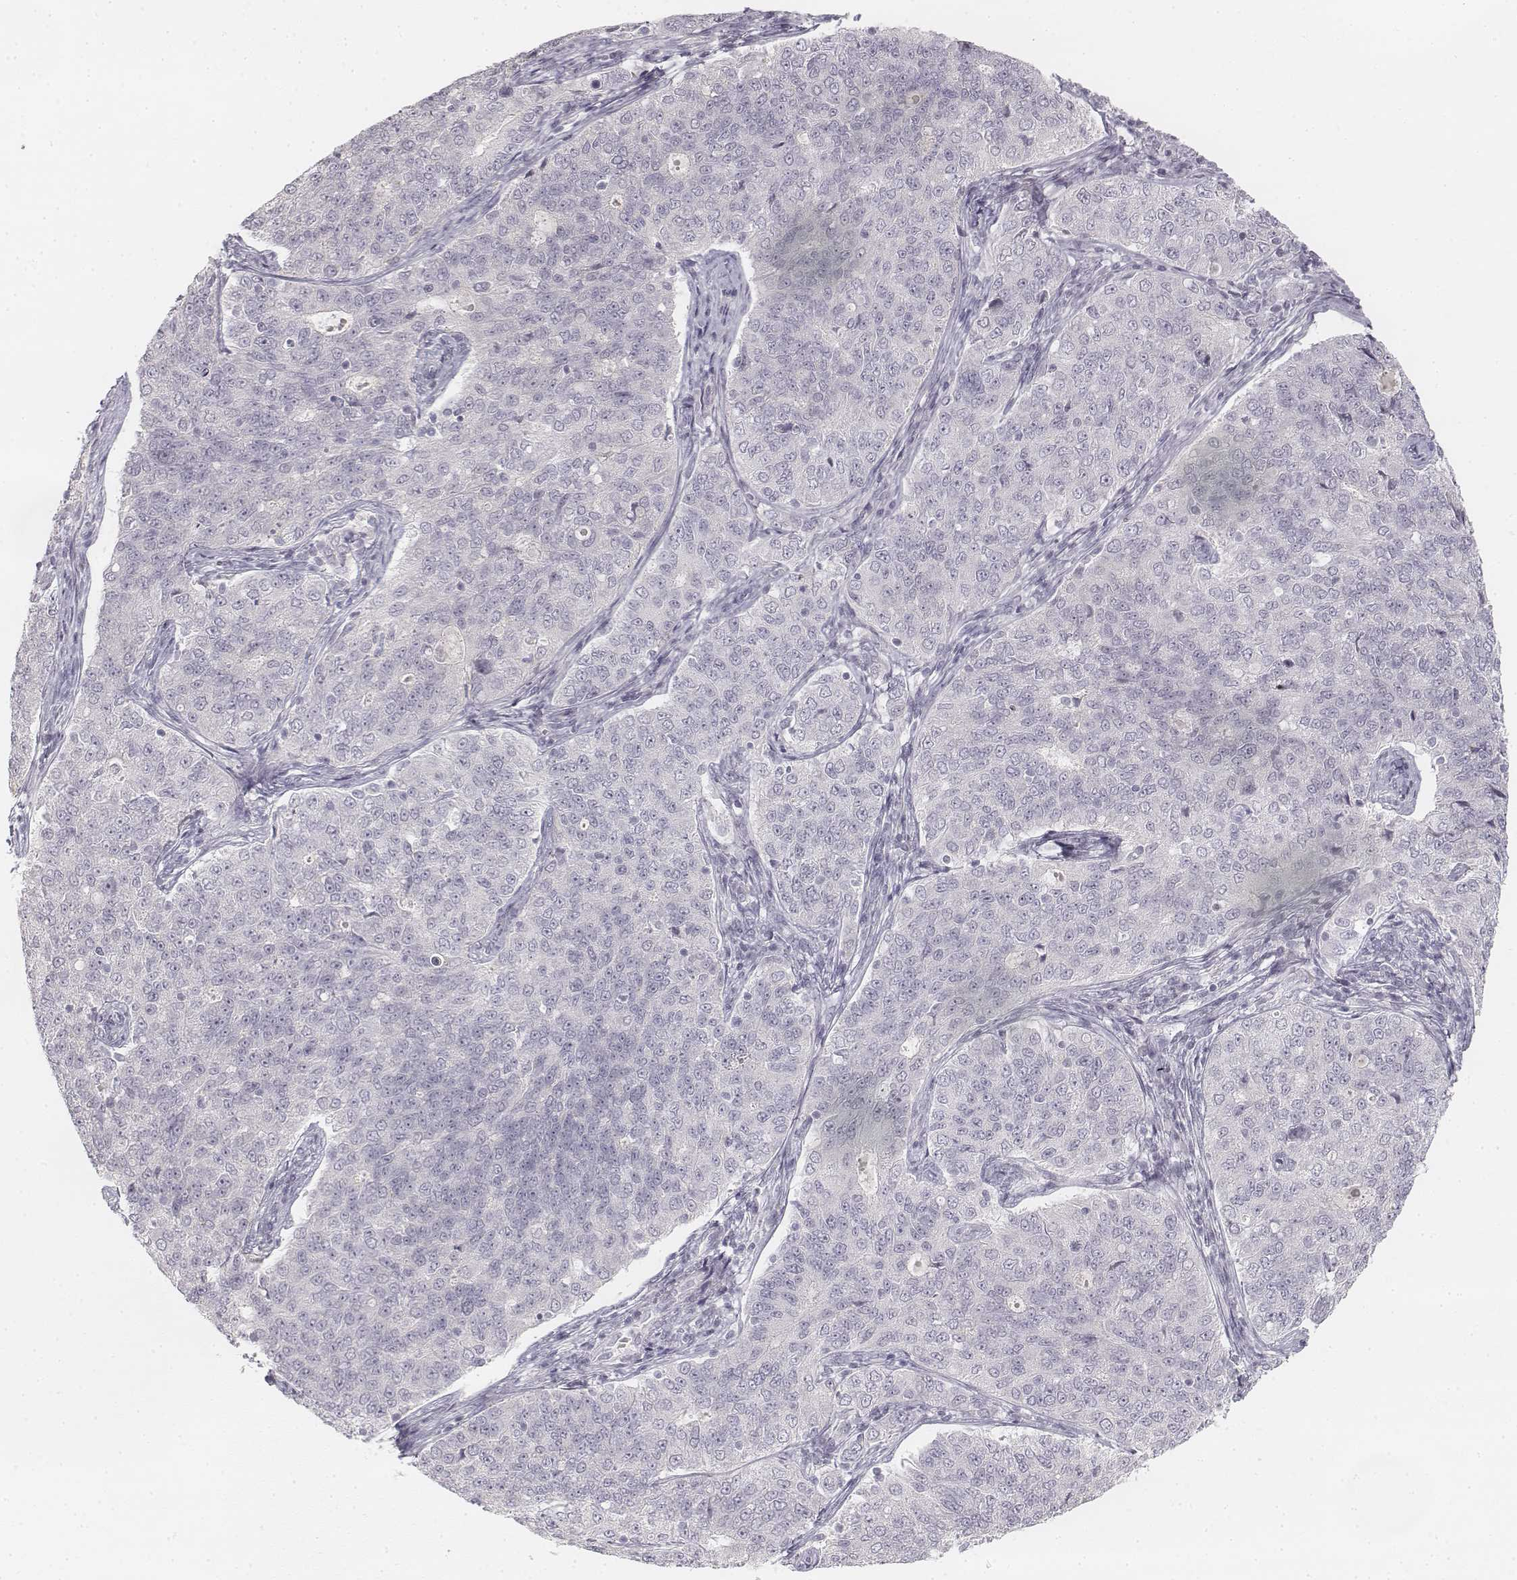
{"staining": {"intensity": "negative", "quantity": "none", "location": "none"}, "tissue": "endometrial cancer", "cell_type": "Tumor cells", "image_type": "cancer", "snomed": [{"axis": "morphology", "description": "Adenocarcinoma, NOS"}, {"axis": "topography", "description": "Endometrium"}], "caption": "Tumor cells are negative for brown protein staining in endometrial cancer (adenocarcinoma).", "gene": "DSG4", "patient": {"sex": "female", "age": 43}}